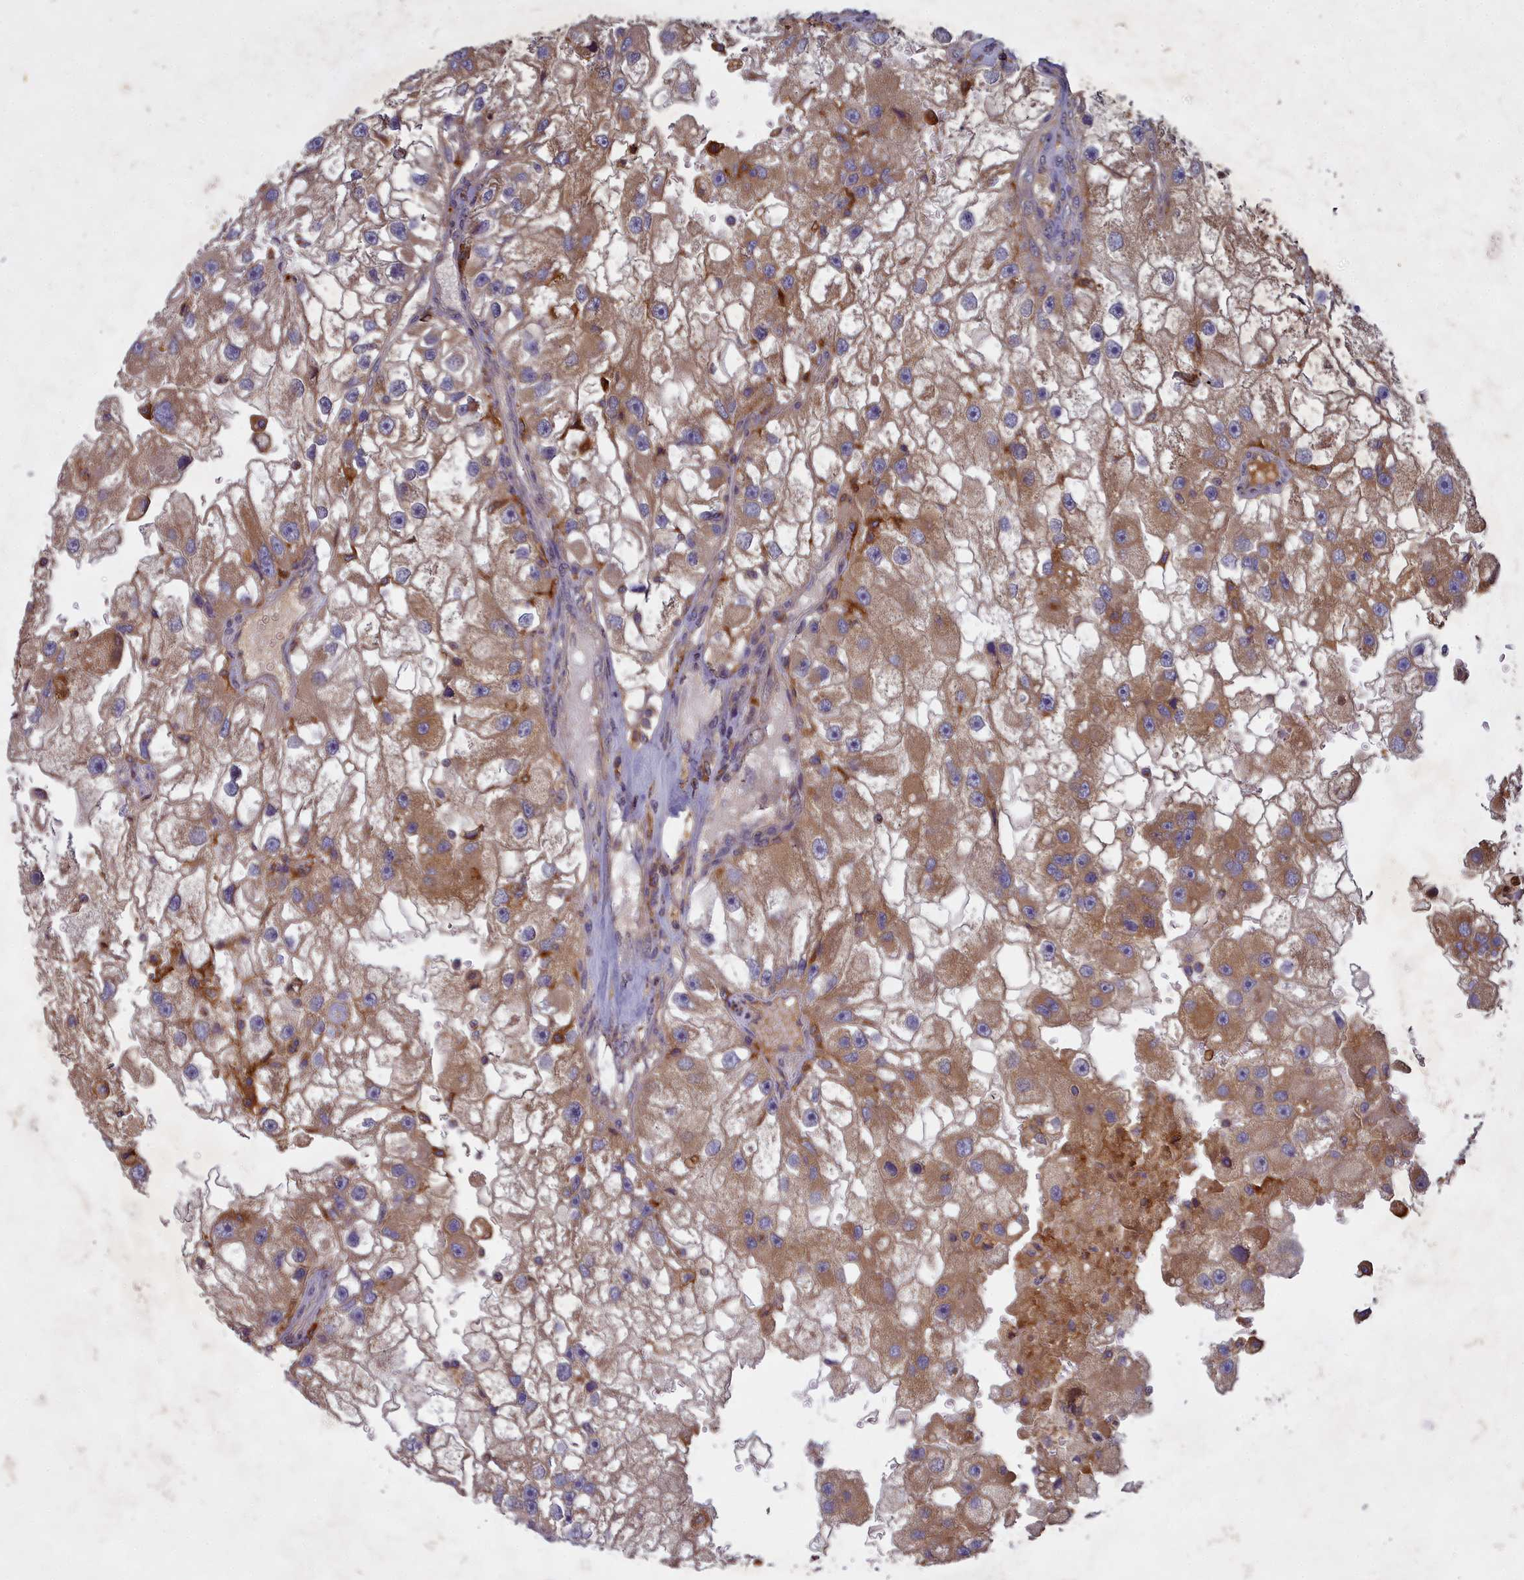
{"staining": {"intensity": "moderate", "quantity": ">75%", "location": "cytoplasmic/membranous"}, "tissue": "renal cancer", "cell_type": "Tumor cells", "image_type": "cancer", "snomed": [{"axis": "morphology", "description": "Adenocarcinoma, NOS"}, {"axis": "topography", "description": "Kidney"}], "caption": "This is a histology image of immunohistochemistry staining of renal cancer, which shows moderate expression in the cytoplasmic/membranous of tumor cells.", "gene": "CCDC167", "patient": {"sex": "male", "age": 63}}